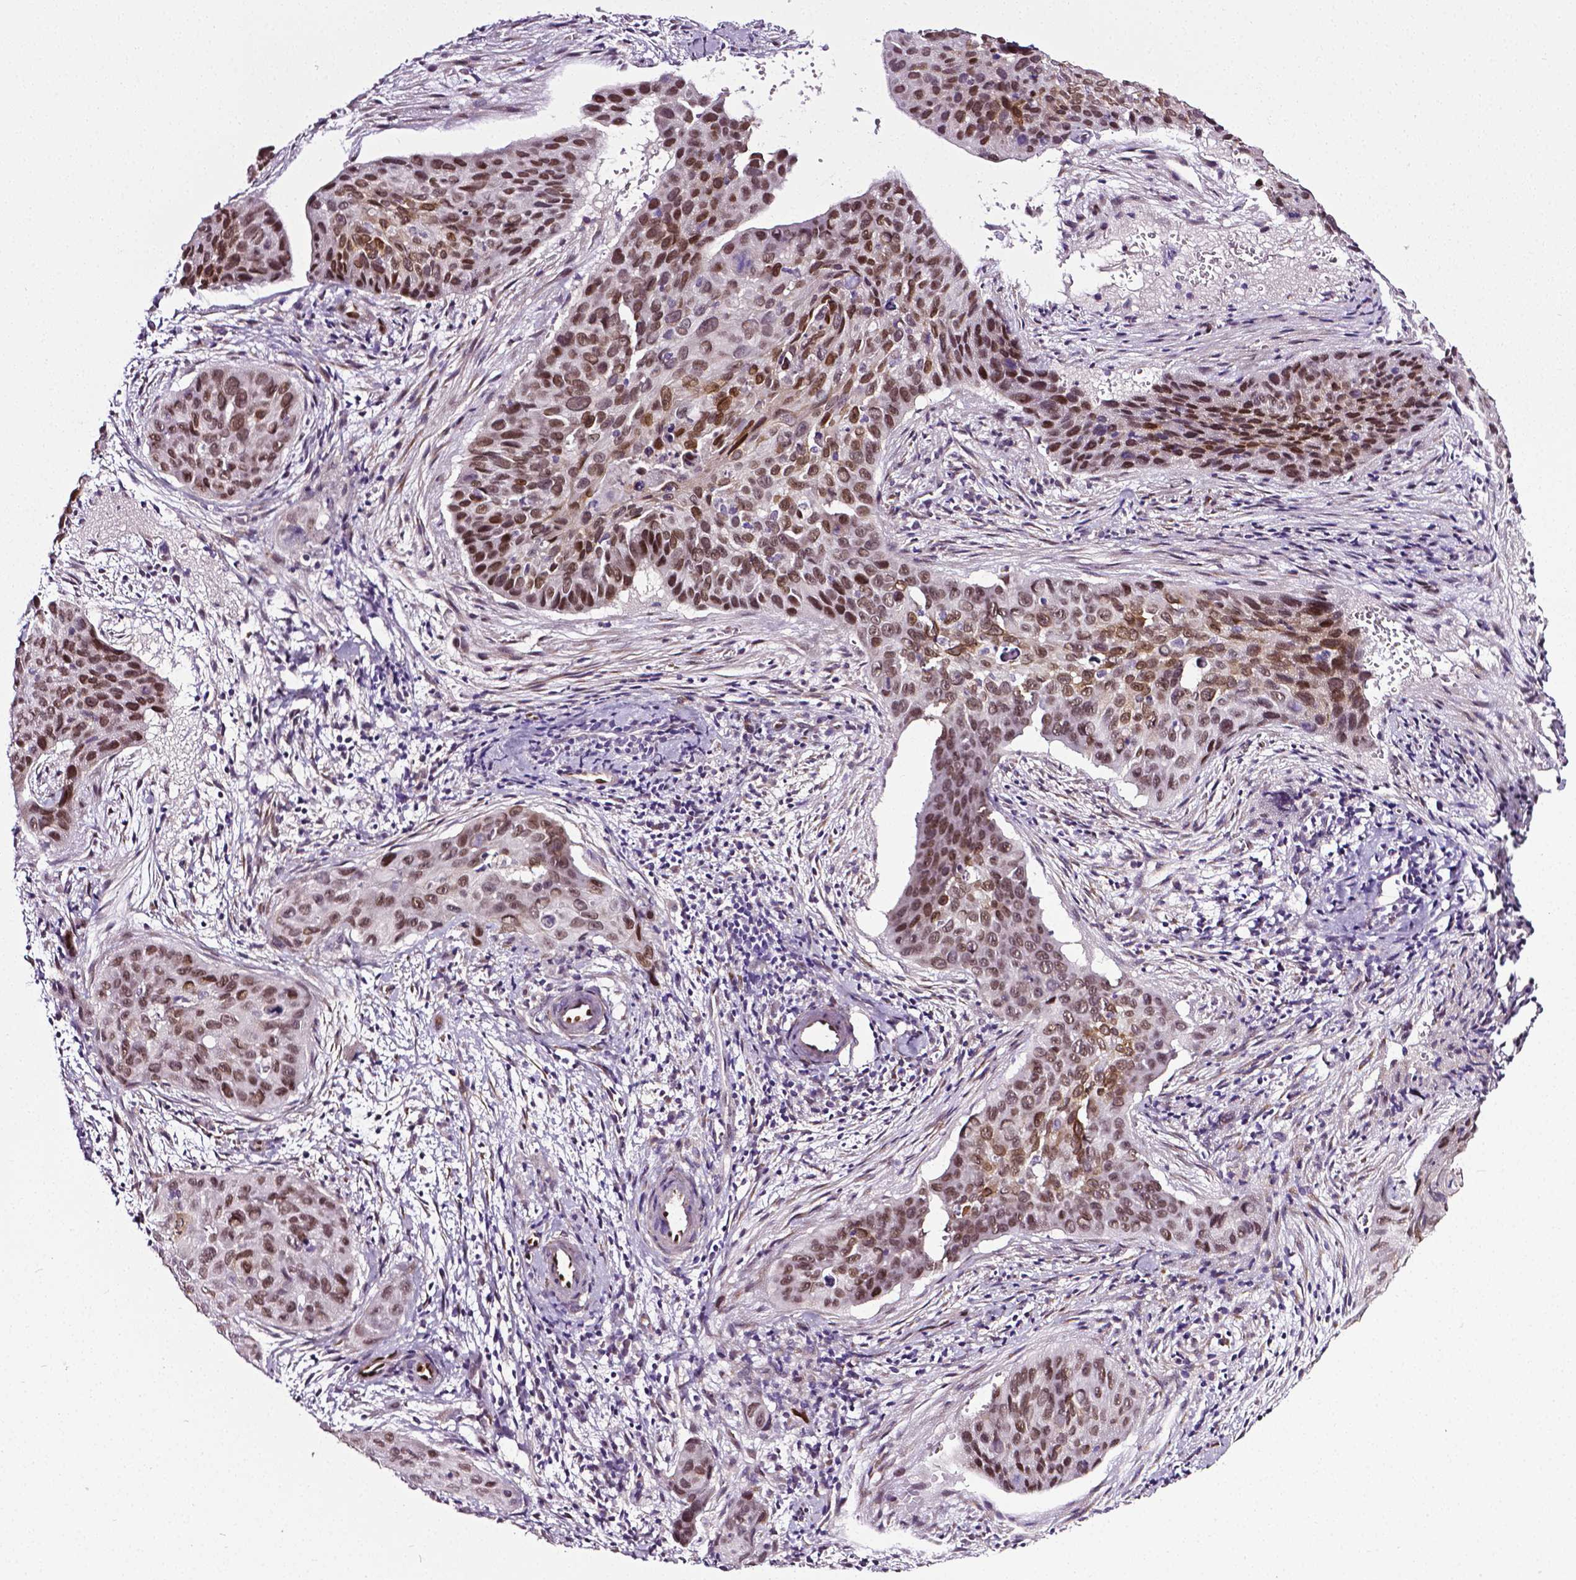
{"staining": {"intensity": "moderate", "quantity": ">75%", "location": "nuclear"}, "tissue": "cervical cancer", "cell_type": "Tumor cells", "image_type": "cancer", "snomed": [{"axis": "morphology", "description": "Squamous cell carcinoma, NOS"}, {"axis": "topography", "description": "Cervix"}], "caption": "Approximately >75% of tumor cells in human cervical squamous cell carcinoma demonstrate moderate nuclear protein staining as visualized by brown immunohistochemical staining.", "gene": "PTGER3", "patient": {"sex": "female", "age": 35}}